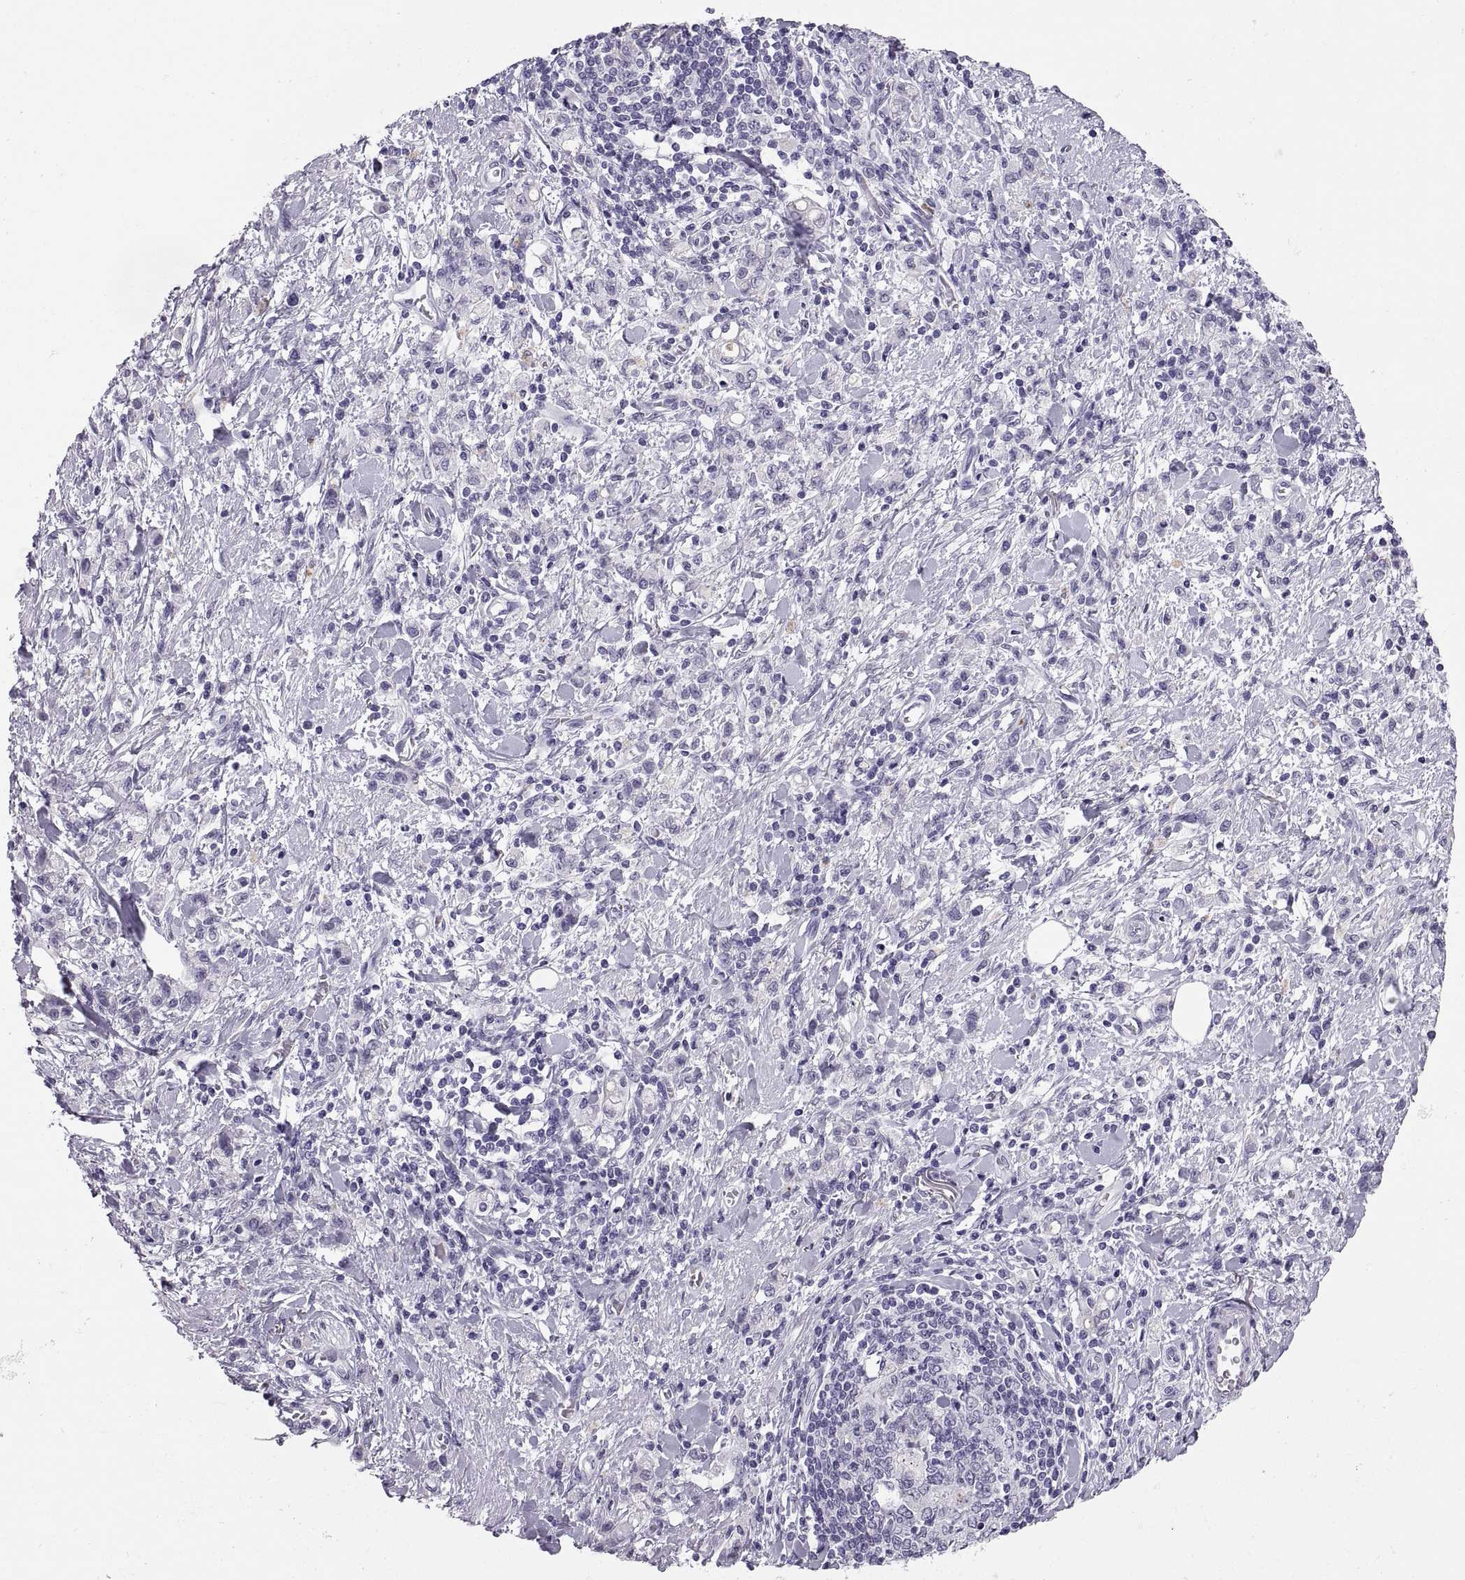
{"staining": {"intensity": "negative", "quantity": "none", "location": "none"}, "tissue": "stomach cancer", "cell_type": "Tumor cells", "image_type": "cancer", "snomed": [{"axis": "morphology", "description": "Adenocarcinoma, NOS"}, {"axis": "topography", "description": "Stomach"}], "caption": "This is an immunohistochemistry histopathology image of adenocarcinoma (stomach). There is no staining in tumor cells.", "gene": "QRICH2", "patient": {"sex": "male", "age": 77}}